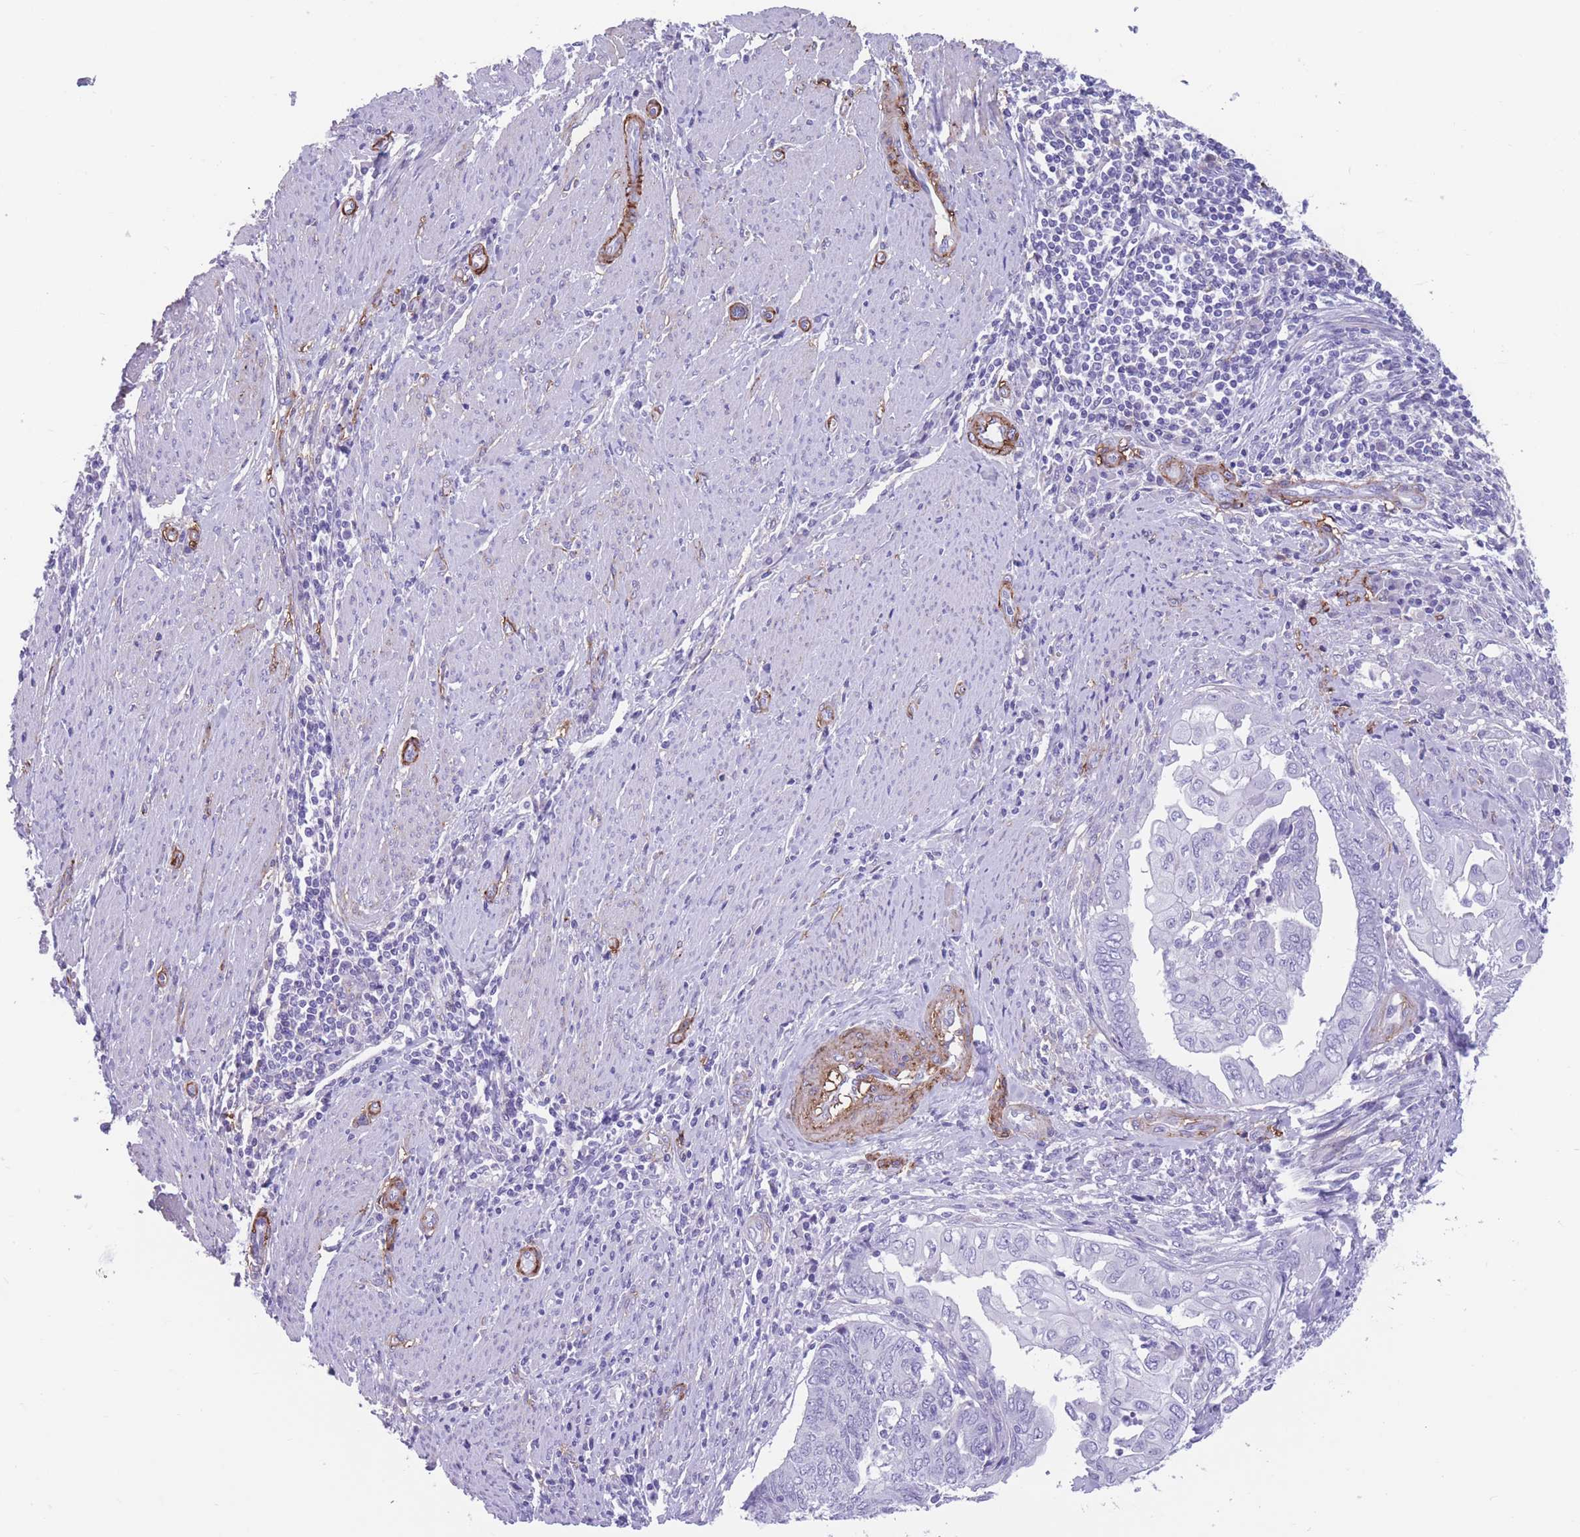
{"staining": {"intensity": "negative", "quantity": "none", "location": "none"}, "tissue": "endometrial cancer", "cell_type": "Tumor cells", "image_type": "cancer", "snomed": [{"axis": "morphology", "description": "Adenocarcinoma, NOS"}, {"axis": "topography", "description": "Uterus"}, {"axis": "topography", "description": "Endometrium"}], "caption": "A histopathology image of human endometrial cancer is negative for staining in tumor cells.", "gene": "DPYD", "patient": {"sex": "female", "age": 70}}